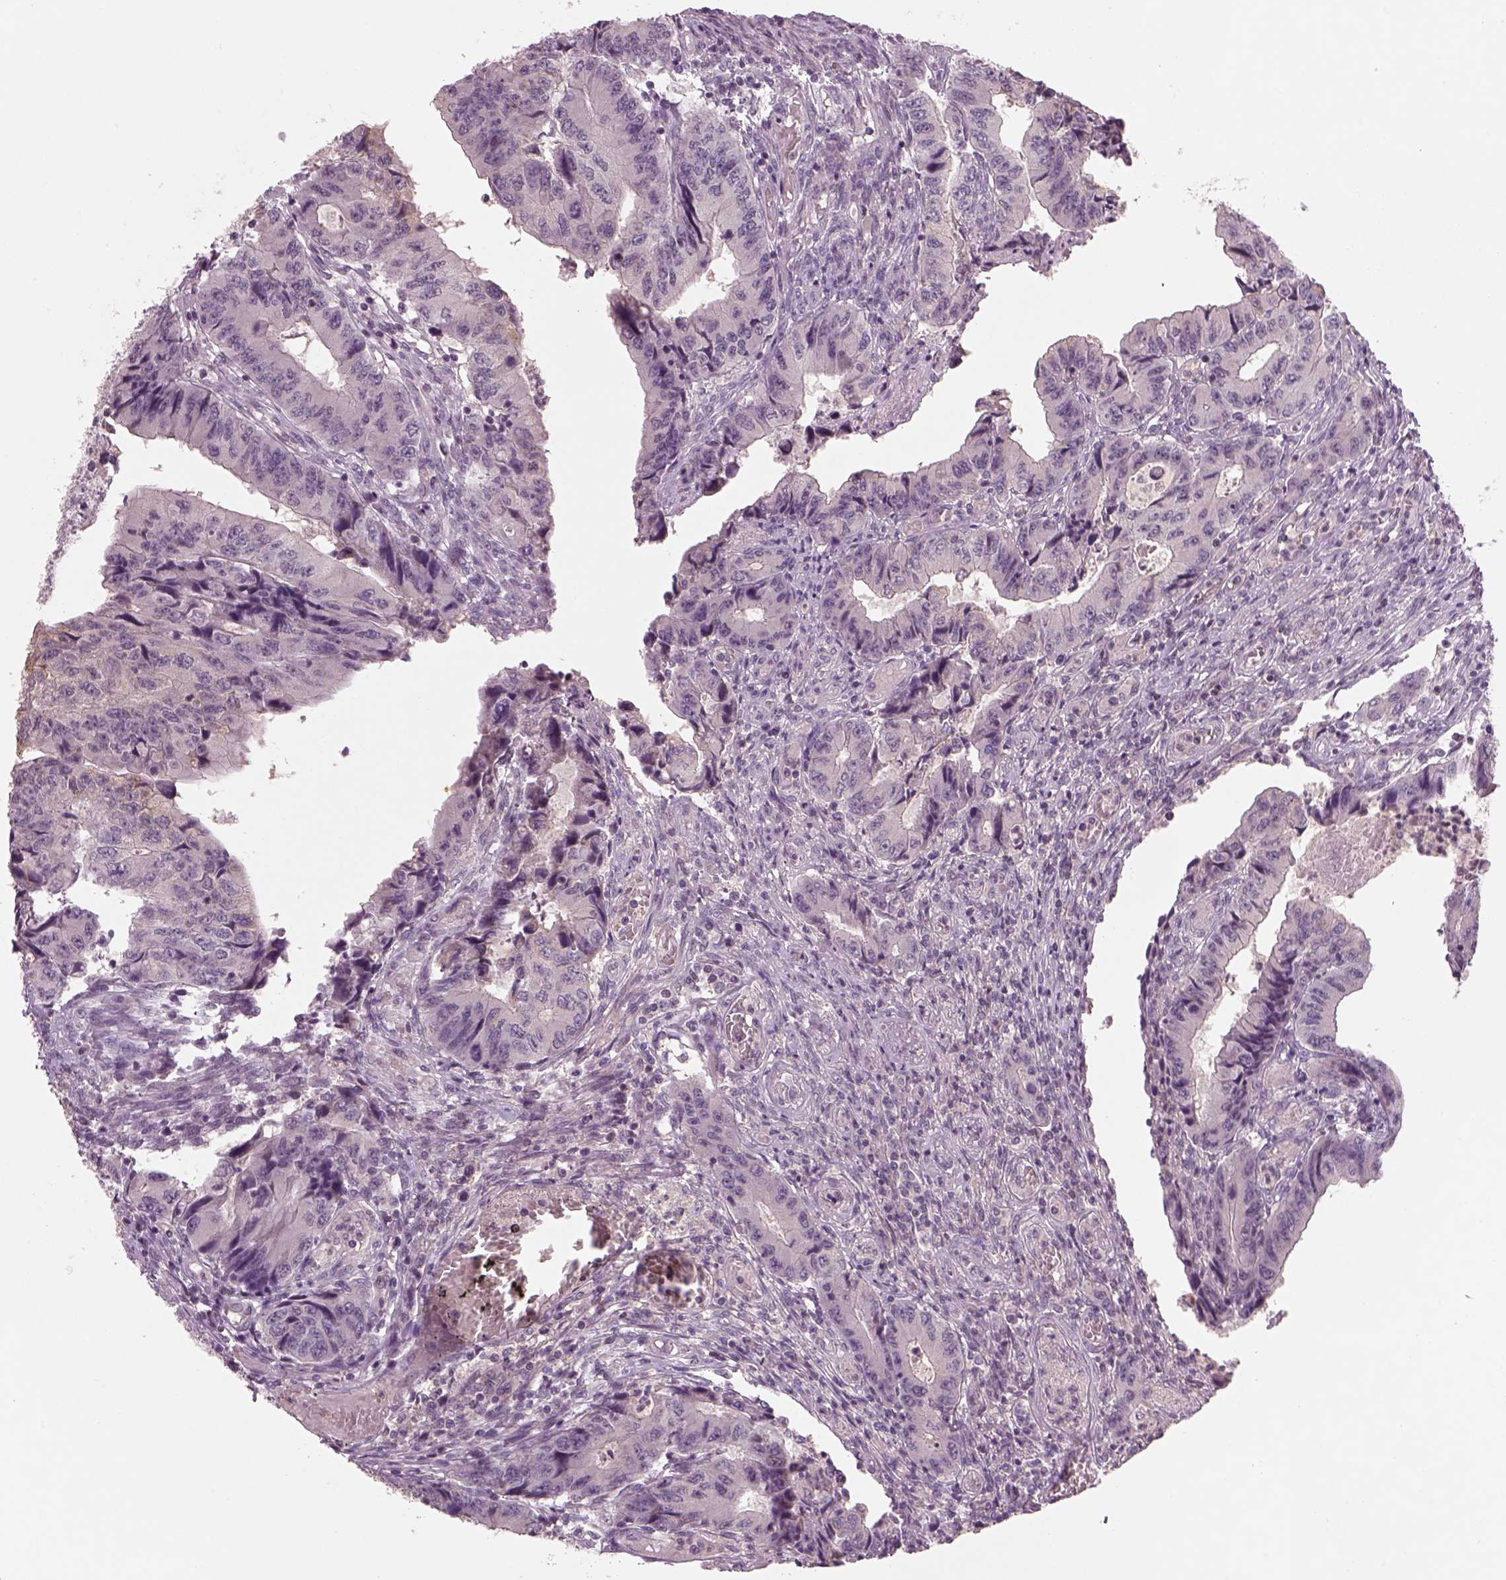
{"staining": {"intensity": "negative", "quantity": "none", "location": "none"}, "tissue": "colorectal cancer", "cell_type": "Tumor cells", "image_type": "cancer", "snomed": [{"axis": "morphology", "description": "Adenocarcinoma, NOS"}, {"axis": "topography", "description": "Colon"}], "caption": "Protein analysis of colorectal cancer shows no significant positivity in tumor cells.", "gene": "GDNF", "patient": {"sex": "male", "age": 53}}